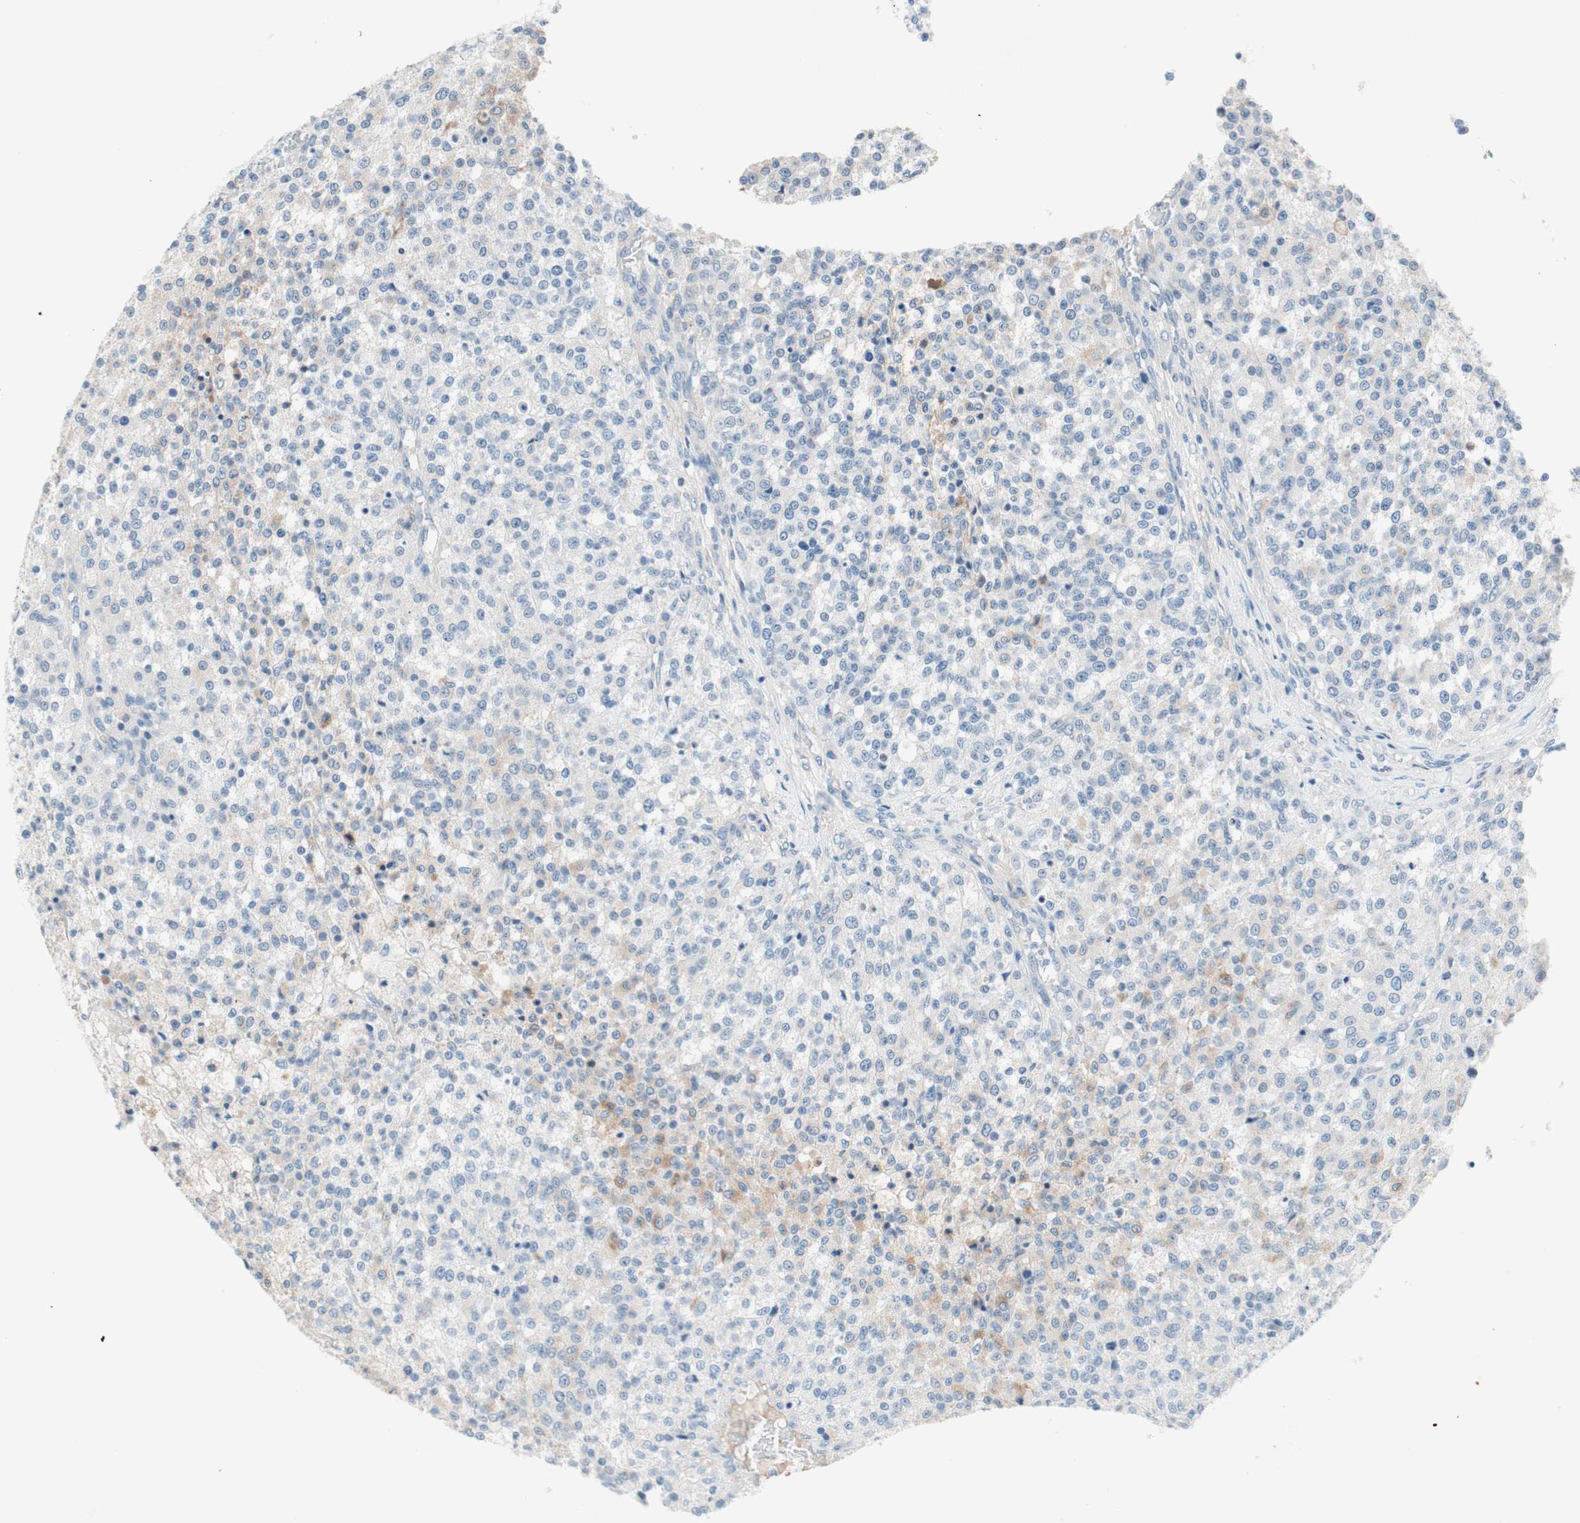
{"staining": {"intensity": "negative", "quantity": "none", "location": "none"}, "tissue": "testis cancer", "cell_type": "Tumor cells", "image_type": "cancer", "snomed": [{"axis": "morphology", "description": "Seminoma, NOS"}, {"axis": "topography", "description": "Testis"}], "caption": "An image of seminoma (testis) stained for a protein exhibits no brown staining in tumor cells.", "gene": "PASD1", "patient": {"sex": "male", "age": 59}}